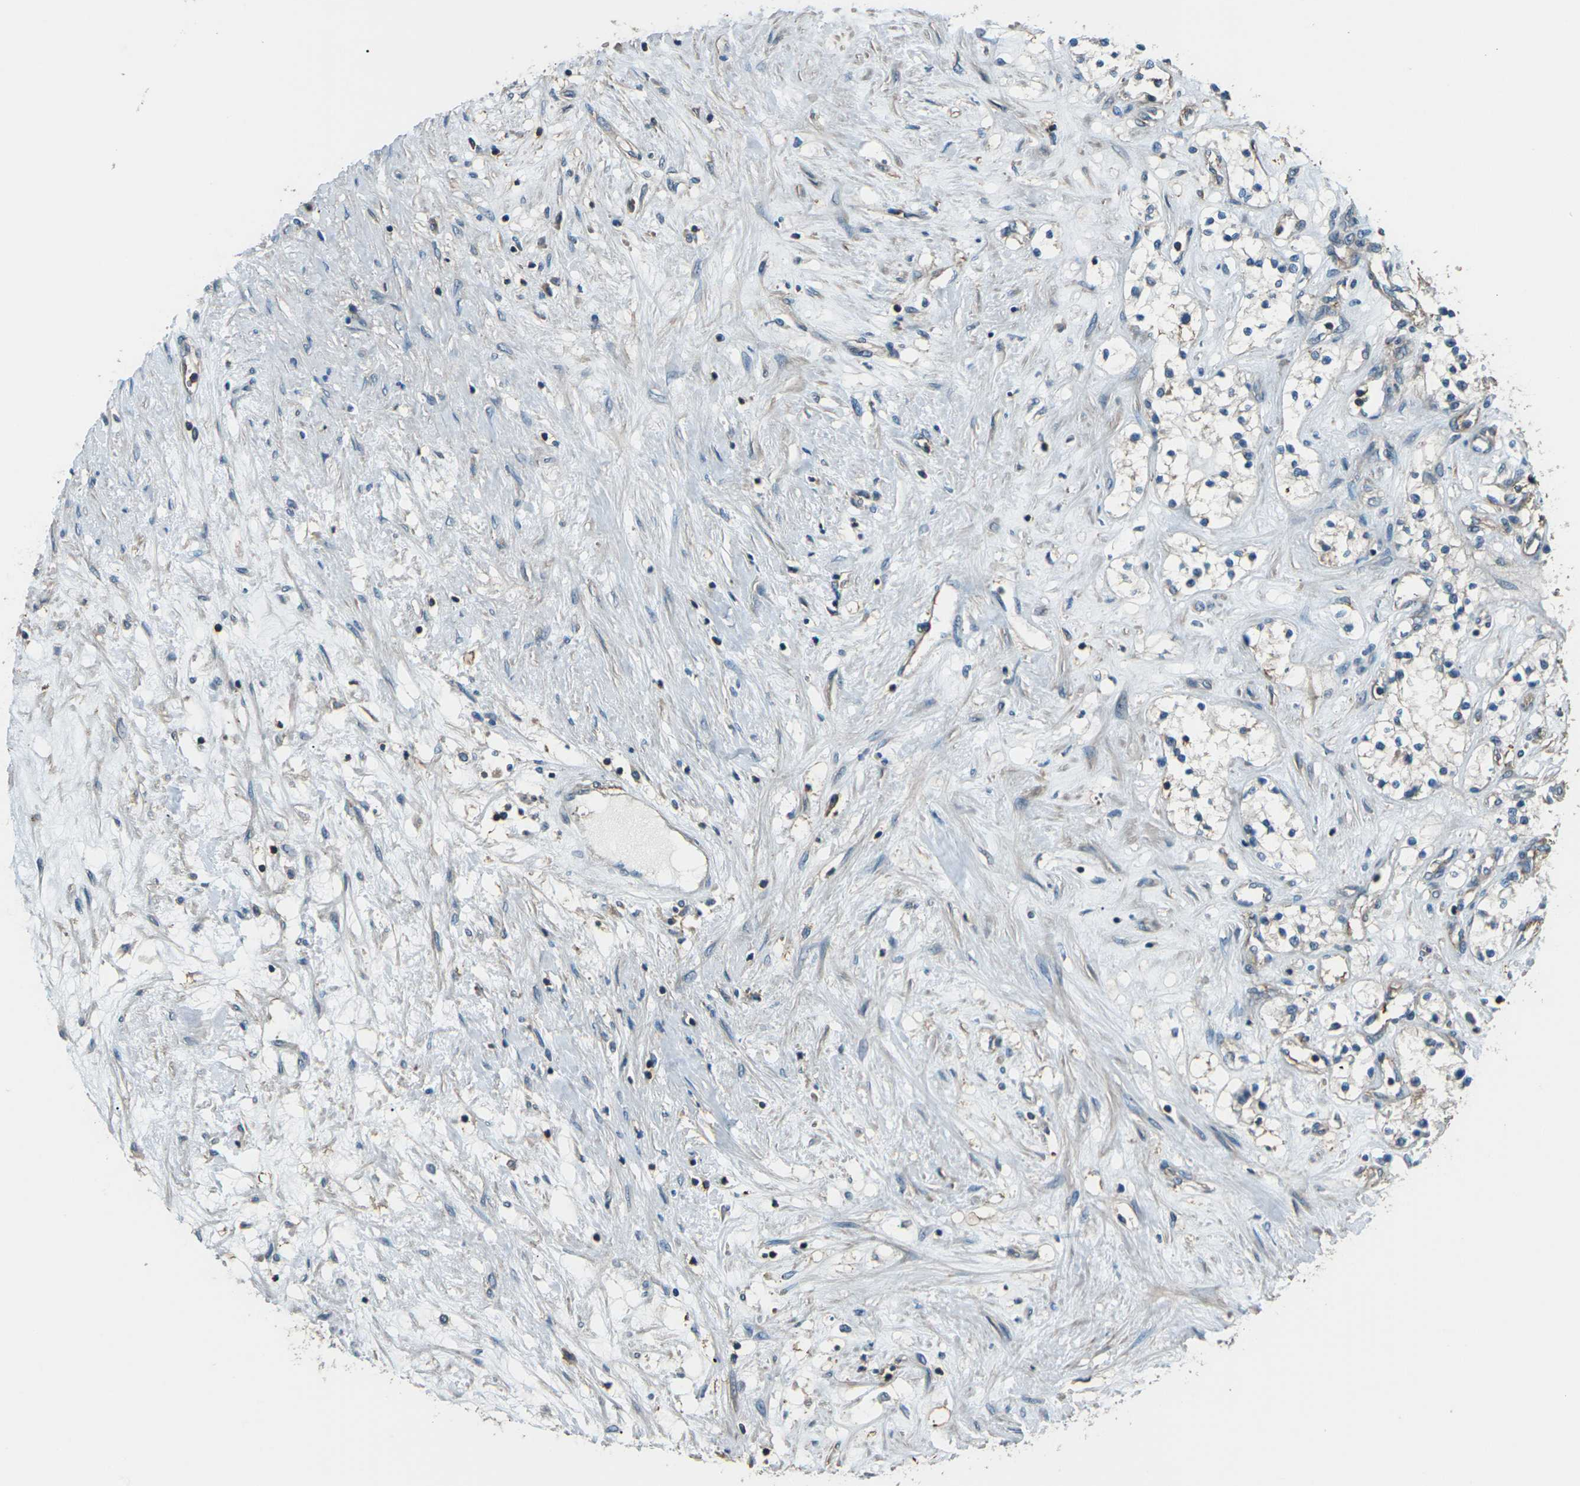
{"staining": {"intensity": "weak", "quantity": "25%-75%", "location": "cytoplasmic/membranous"}, "tissue": "renal cancer", "cell_type": "Tumor cells", "image_type": "cancer", "snomed": [{"axis": "morphology", "description": "Adenocarcinoma, NOS"}, {"axis": "topography", "description": "Kidney"}], "caption": "Human renal adenocarcinoma stained for a protein (brown) exhibits weak cytoplasmic/membranous positive staining in approximately 25%-75% of tumor cells.", "gene": "CMTM4", "patient": {"sex": "male", "age": 68}}